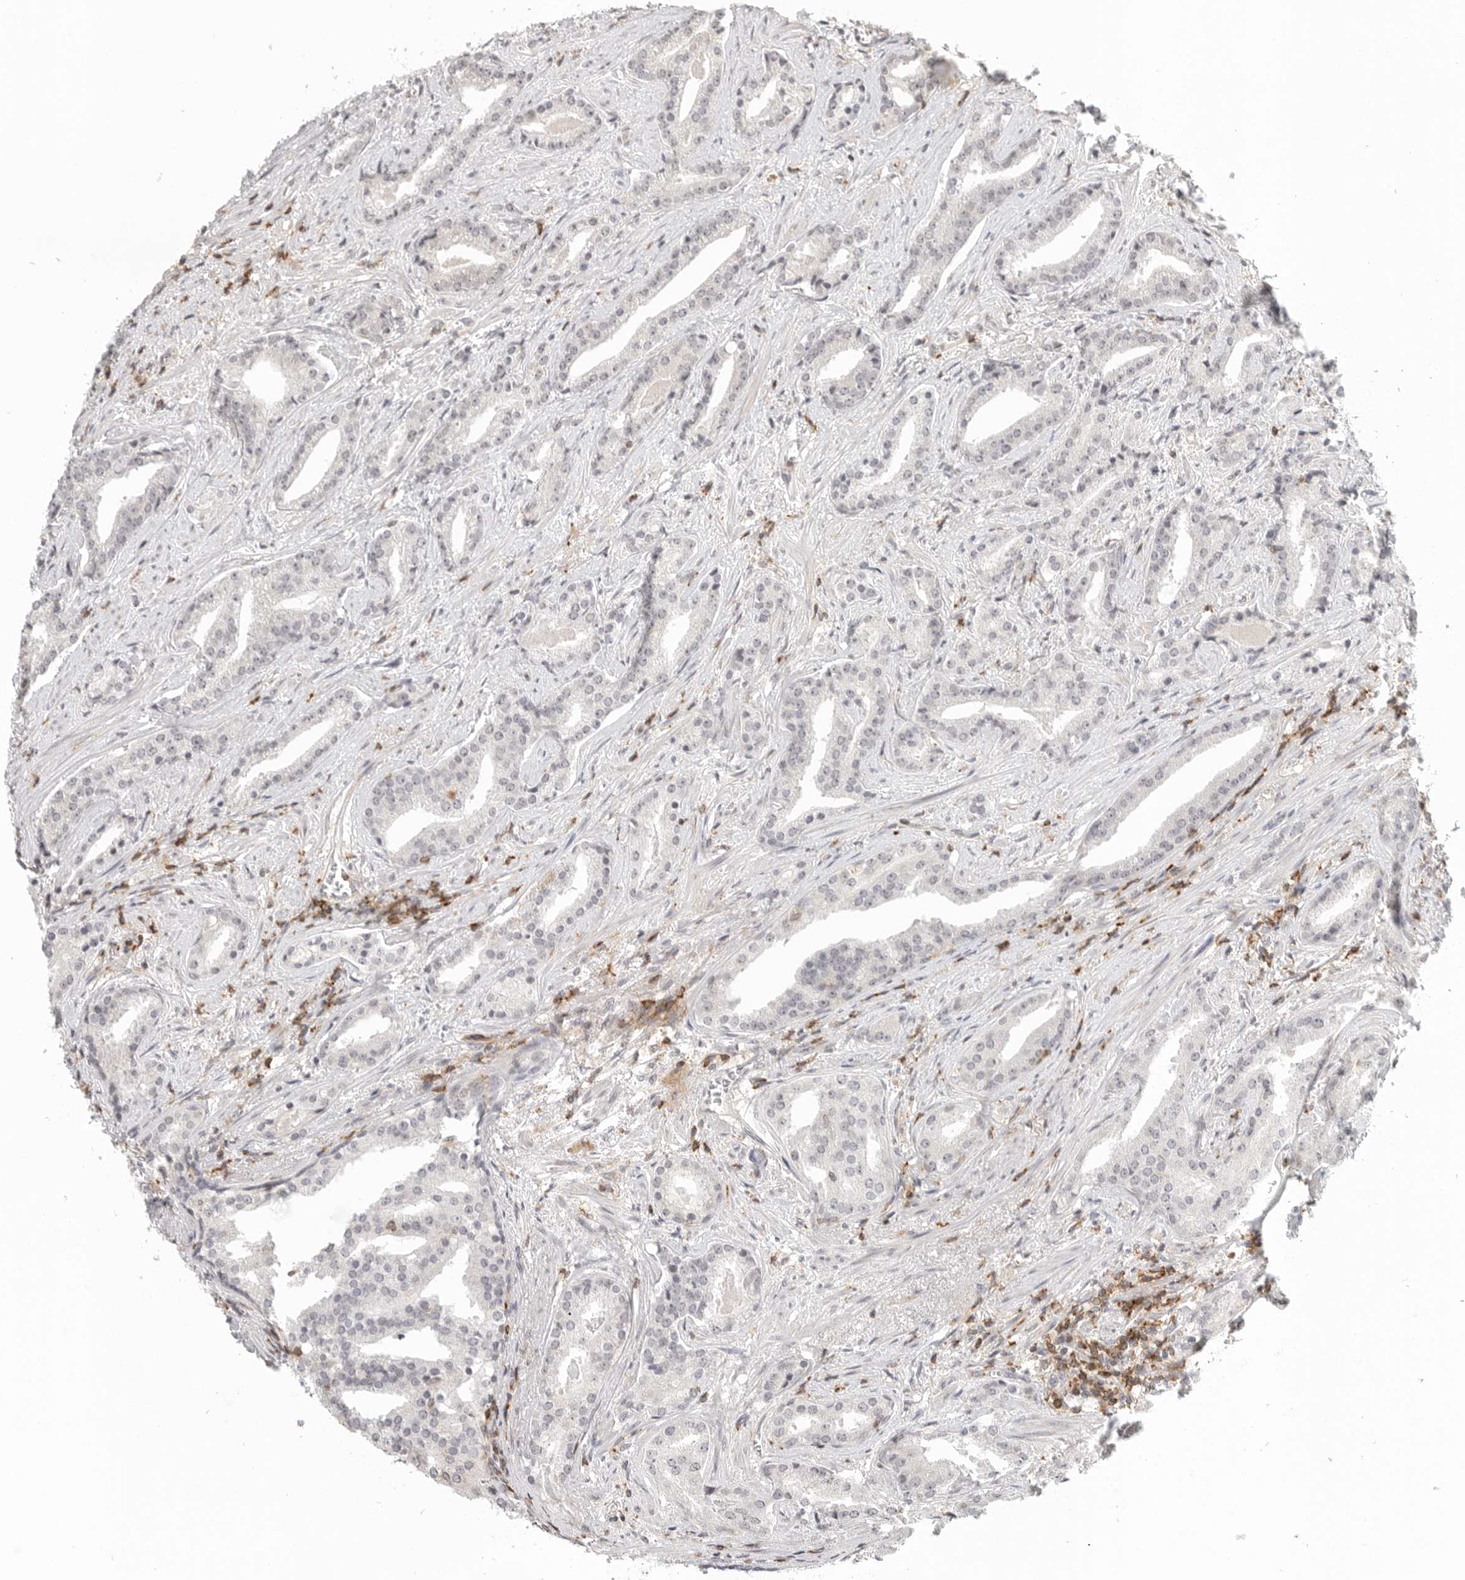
{"staining": {"intensity": "negative", "quantity": "none", "location": "none"}, "tissue": "prostate cancer", "cell_type": "Tumor cells", "image_type": "cancer", "snomed": [{"axis": "morphology", "description": "Adenocarcinoma, Low grade"}, {"axis": "topography", "description": "Prostate"}], "caption": "A micrograph of prostate cancer (adenocarcinoma (low-grade)) stained for a protein displays no brown staining in tumor cells.", "gene": "SH3KBP1", "patient": {"sex": "male", "age": 67}}